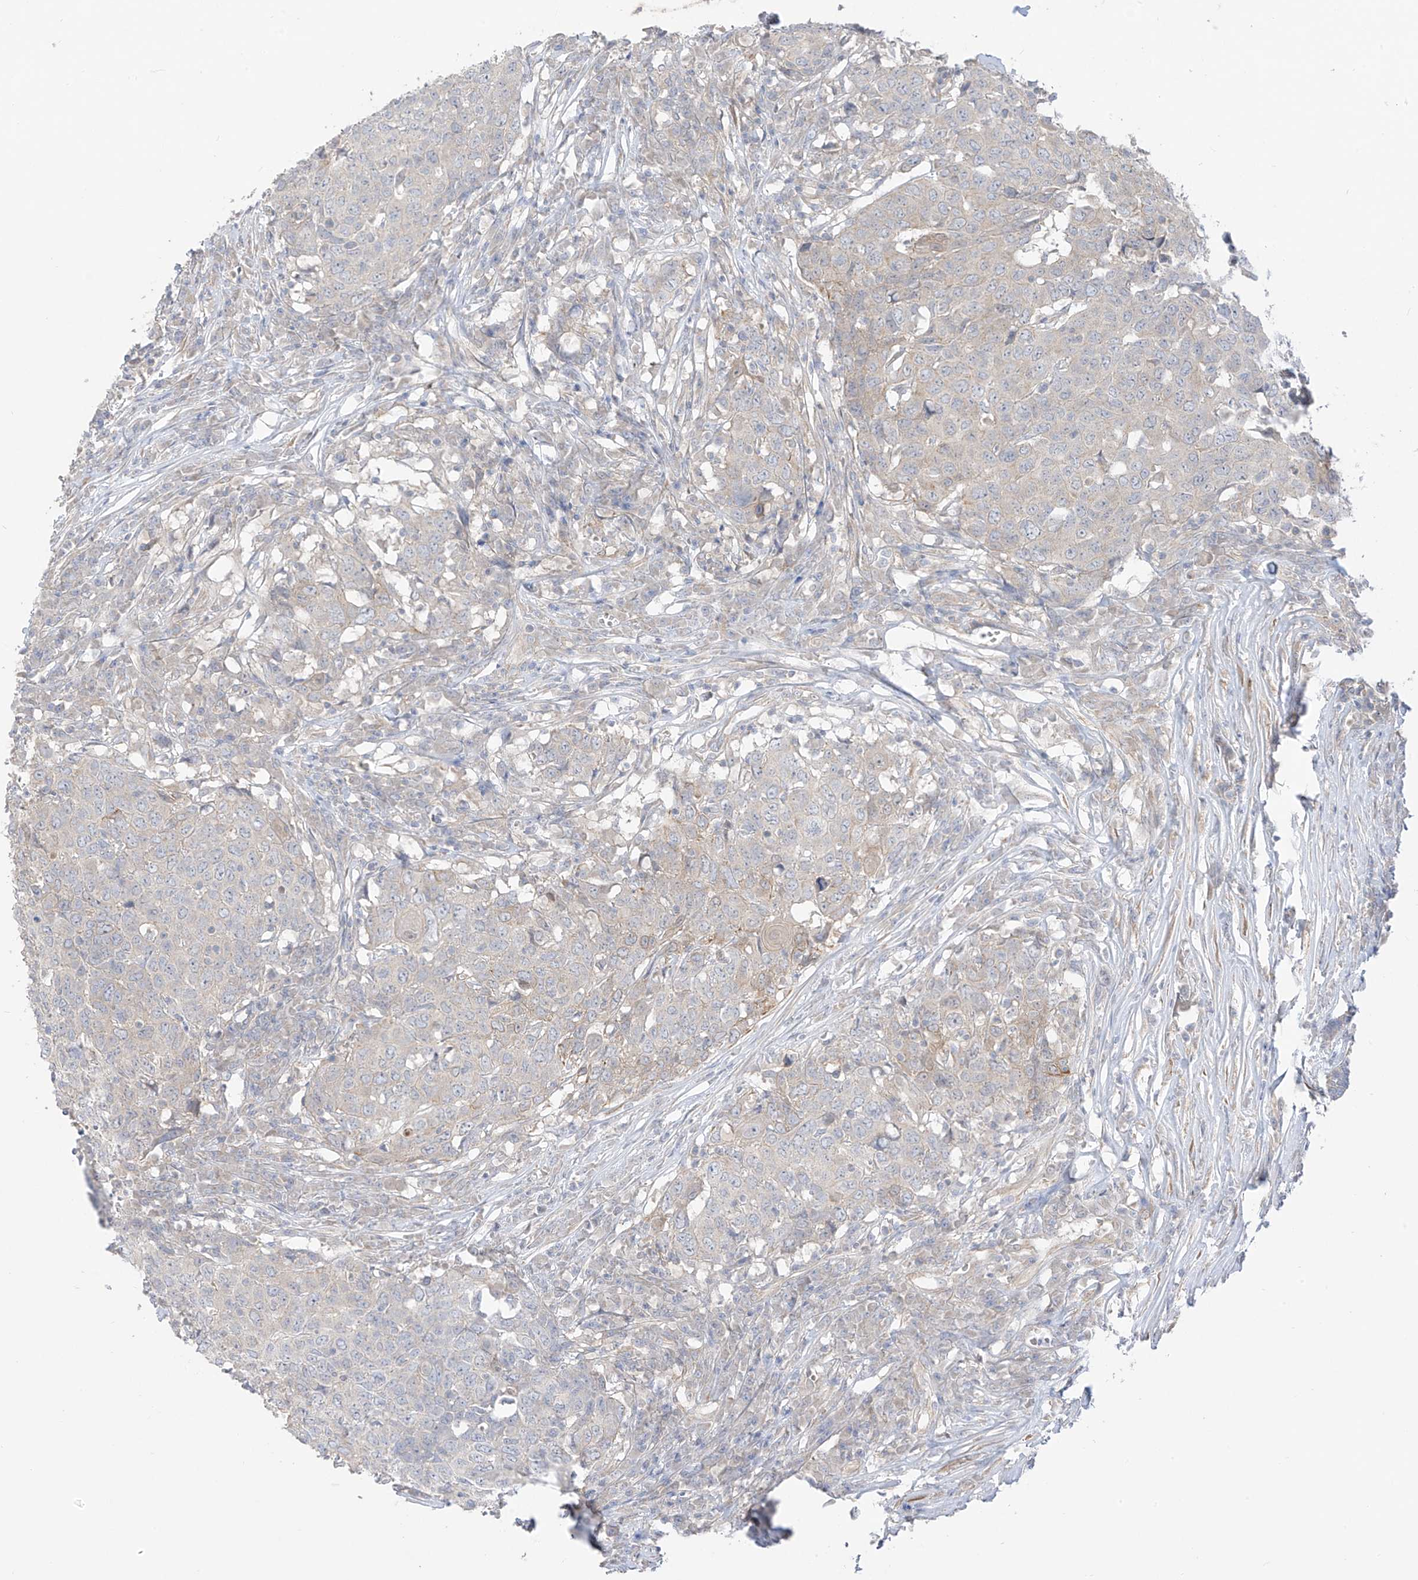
{"staining": {"intensity": "negative", "quantity": "none", "location": "none"}, "tissue": "head and neck cancer", "cell_type": "Tumor cells", "image_type": "cancer", "snomed": [{"axis": "morphology", "description": "Squamous cell carcinoma, NOS"}, {"axis": "topography", "description": "Head-Neck"}], "caption": "Tumor cells show no significant positivity in head and neck cancer (squamous cell carcinoma).", "gene": "EIPR1", "patient": {"sex": "male", "age": 66}}